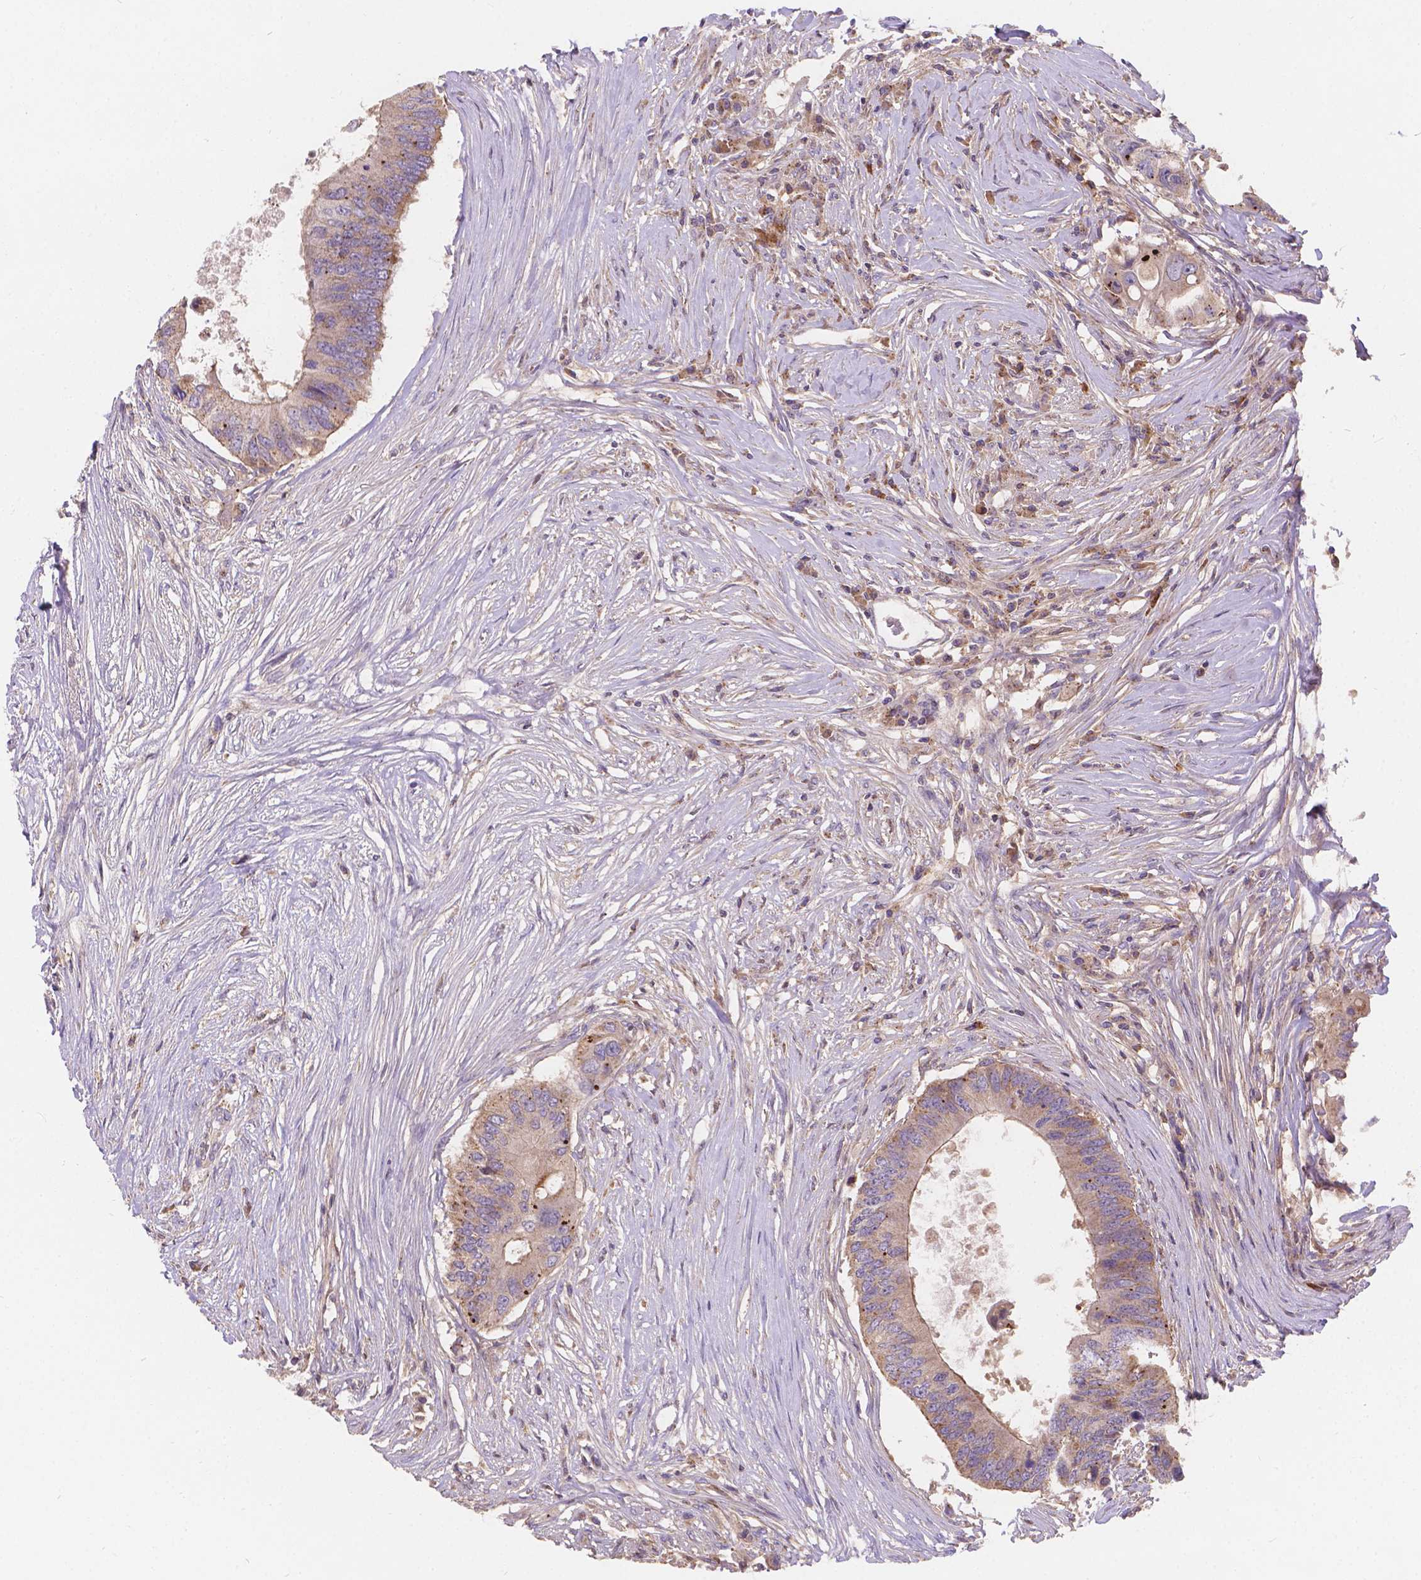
{"staining": {"intensity": "moderate", "quantity": "<25%", "location": "cytoplasmic/membranous"}, "tissue": "colorectal cancer", "cell_type": "Tumor cells", "image_type": "cancer", "snomed": [{"axis": "morphology", "description": "Adenocarcinoma, NOS"}, {"axis": "topography", "description": "Colon"}], "caption": "IHC of adenocarcinoma (colorectal) demonstrates low levels of moderate cytoplasmic/membranous expression in about <25% of tumor cells. (DAB IHC, brown staining for protein, blue staining for nuclei).", "gene": "CDK10", "patient": {"sex": "male", "age": 71}}